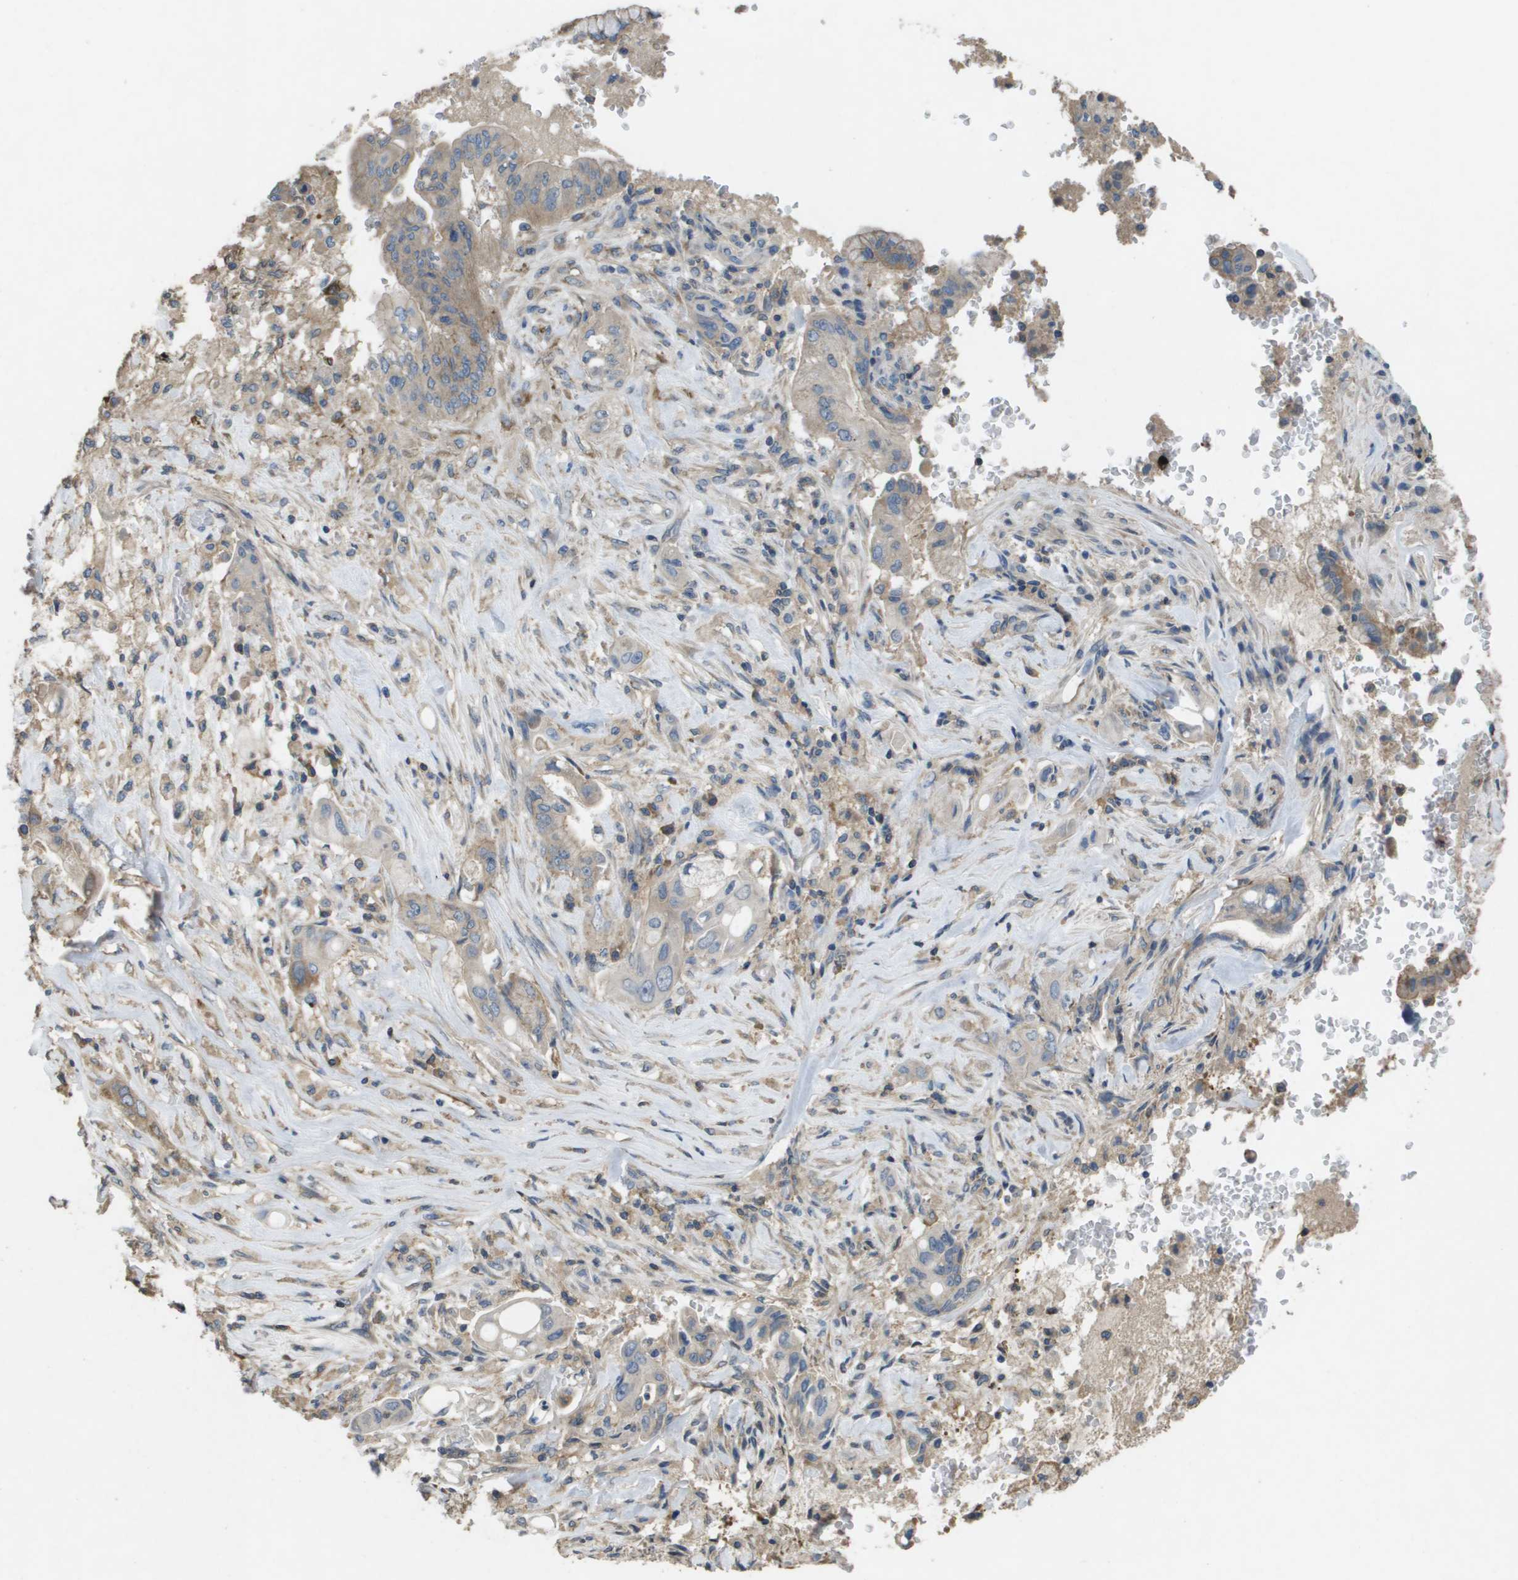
{"staining": {"intensity": "weak", "quantity": "<25%", "location": "cytoplasmic/membranous"}, "tissue": "pancreatic cancer", "cell_type": "Tumor cells", "image_type": "cancer", "snomed": [{"axis": "morphology", "description": "Adenocarcinoma, NOS"}, {"axis": "topography", "description": "Pancreas"}], "caption": "The photomicrograph reveals no staining of tumor cells in pancreatic cancer (adenocarcinoma). (DAB (3,3'-diaminobenzidine) immunohistochemistry, high magnification).", "gene": "CLCA4", "patient": {"sex": "female", "age": 73}}